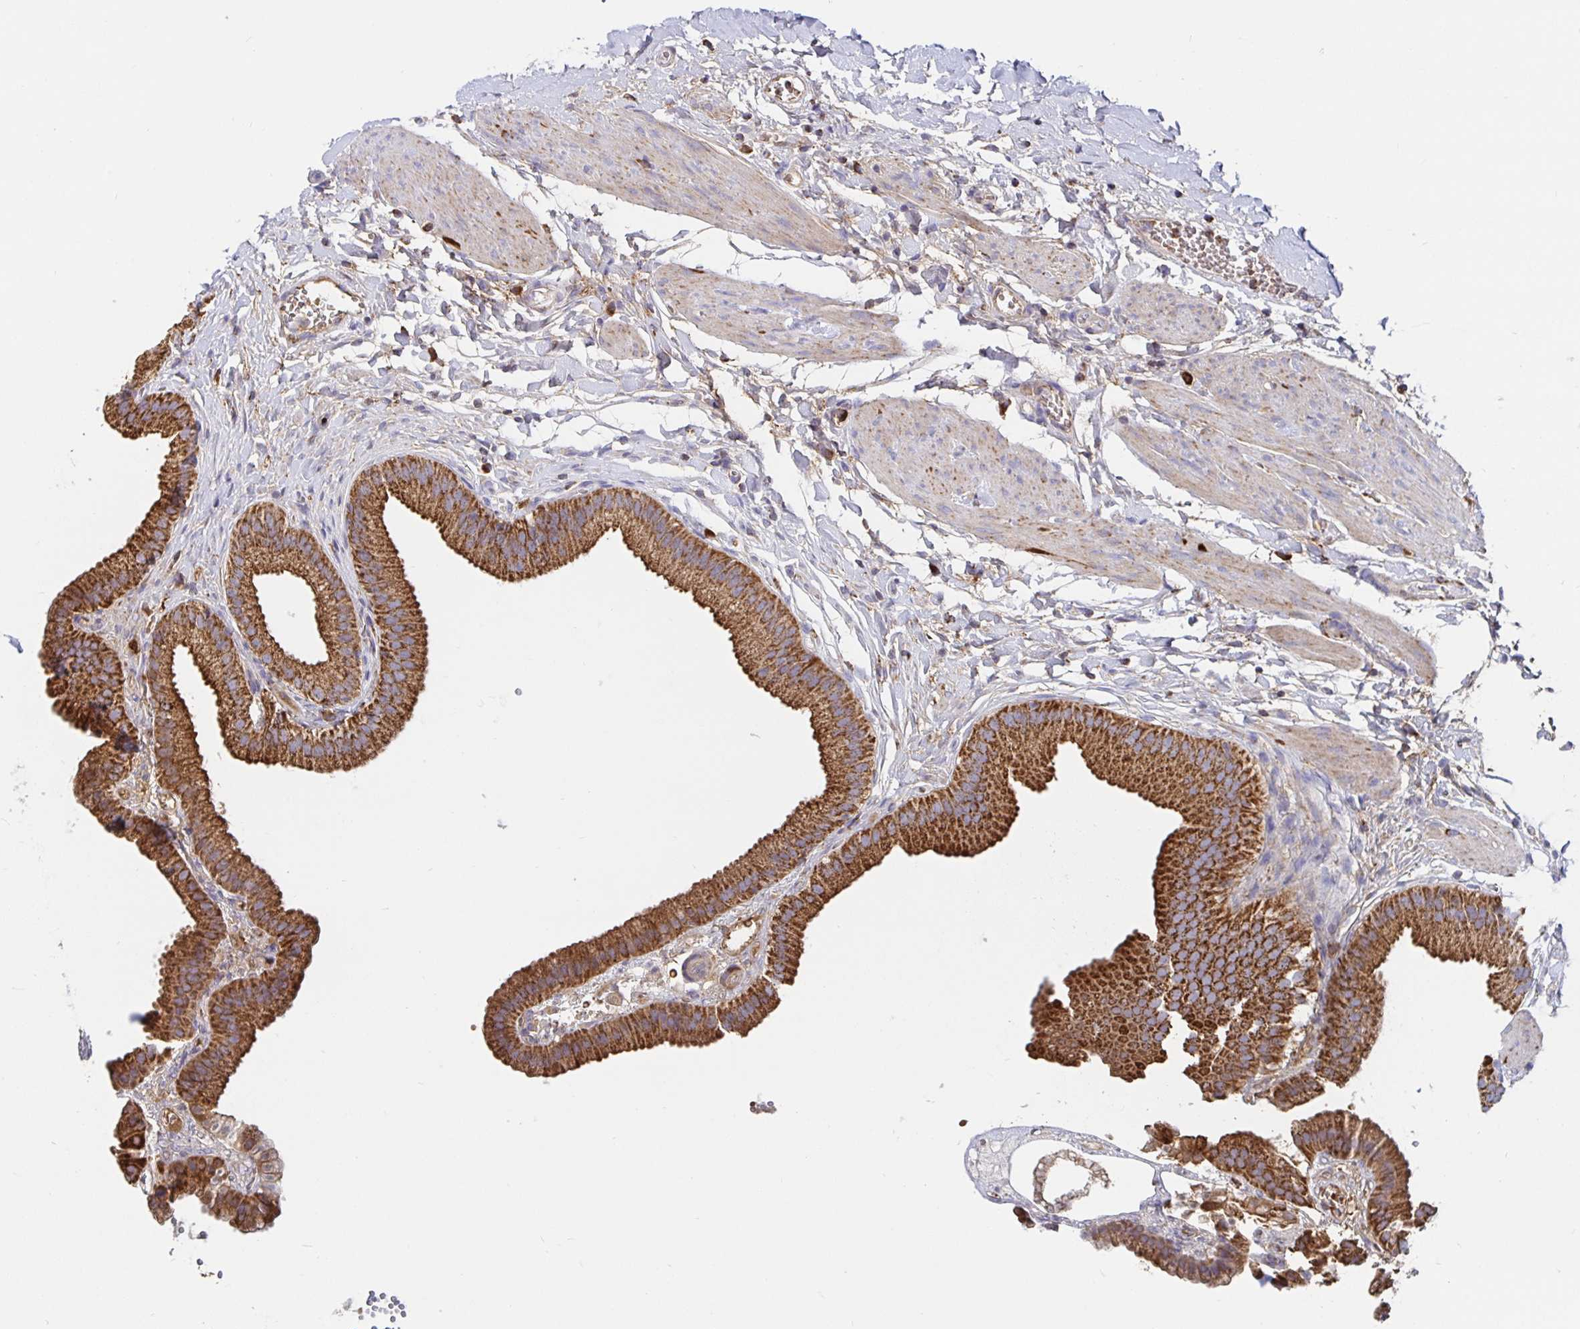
{"staining": {"intensity": "strong", "quantity": ">75%", "location": "cytoplasmic/membranous"}, "tissue": "gallbladder", "cell_type": "Glandular cells", "image_type": "normal", "snomed": [{"axis": "morphology", "description": "Normal tissue, NOS"}, {"axis": "topography", "description": "Gallbladder"}], "caption": "The immunohistochemical stain highlights strong cytoplasmic/membranous expression in glandular cells of normal gallbladder.", "gene": "PRDX3", "patient": {"sex": "female", "age": 63}}